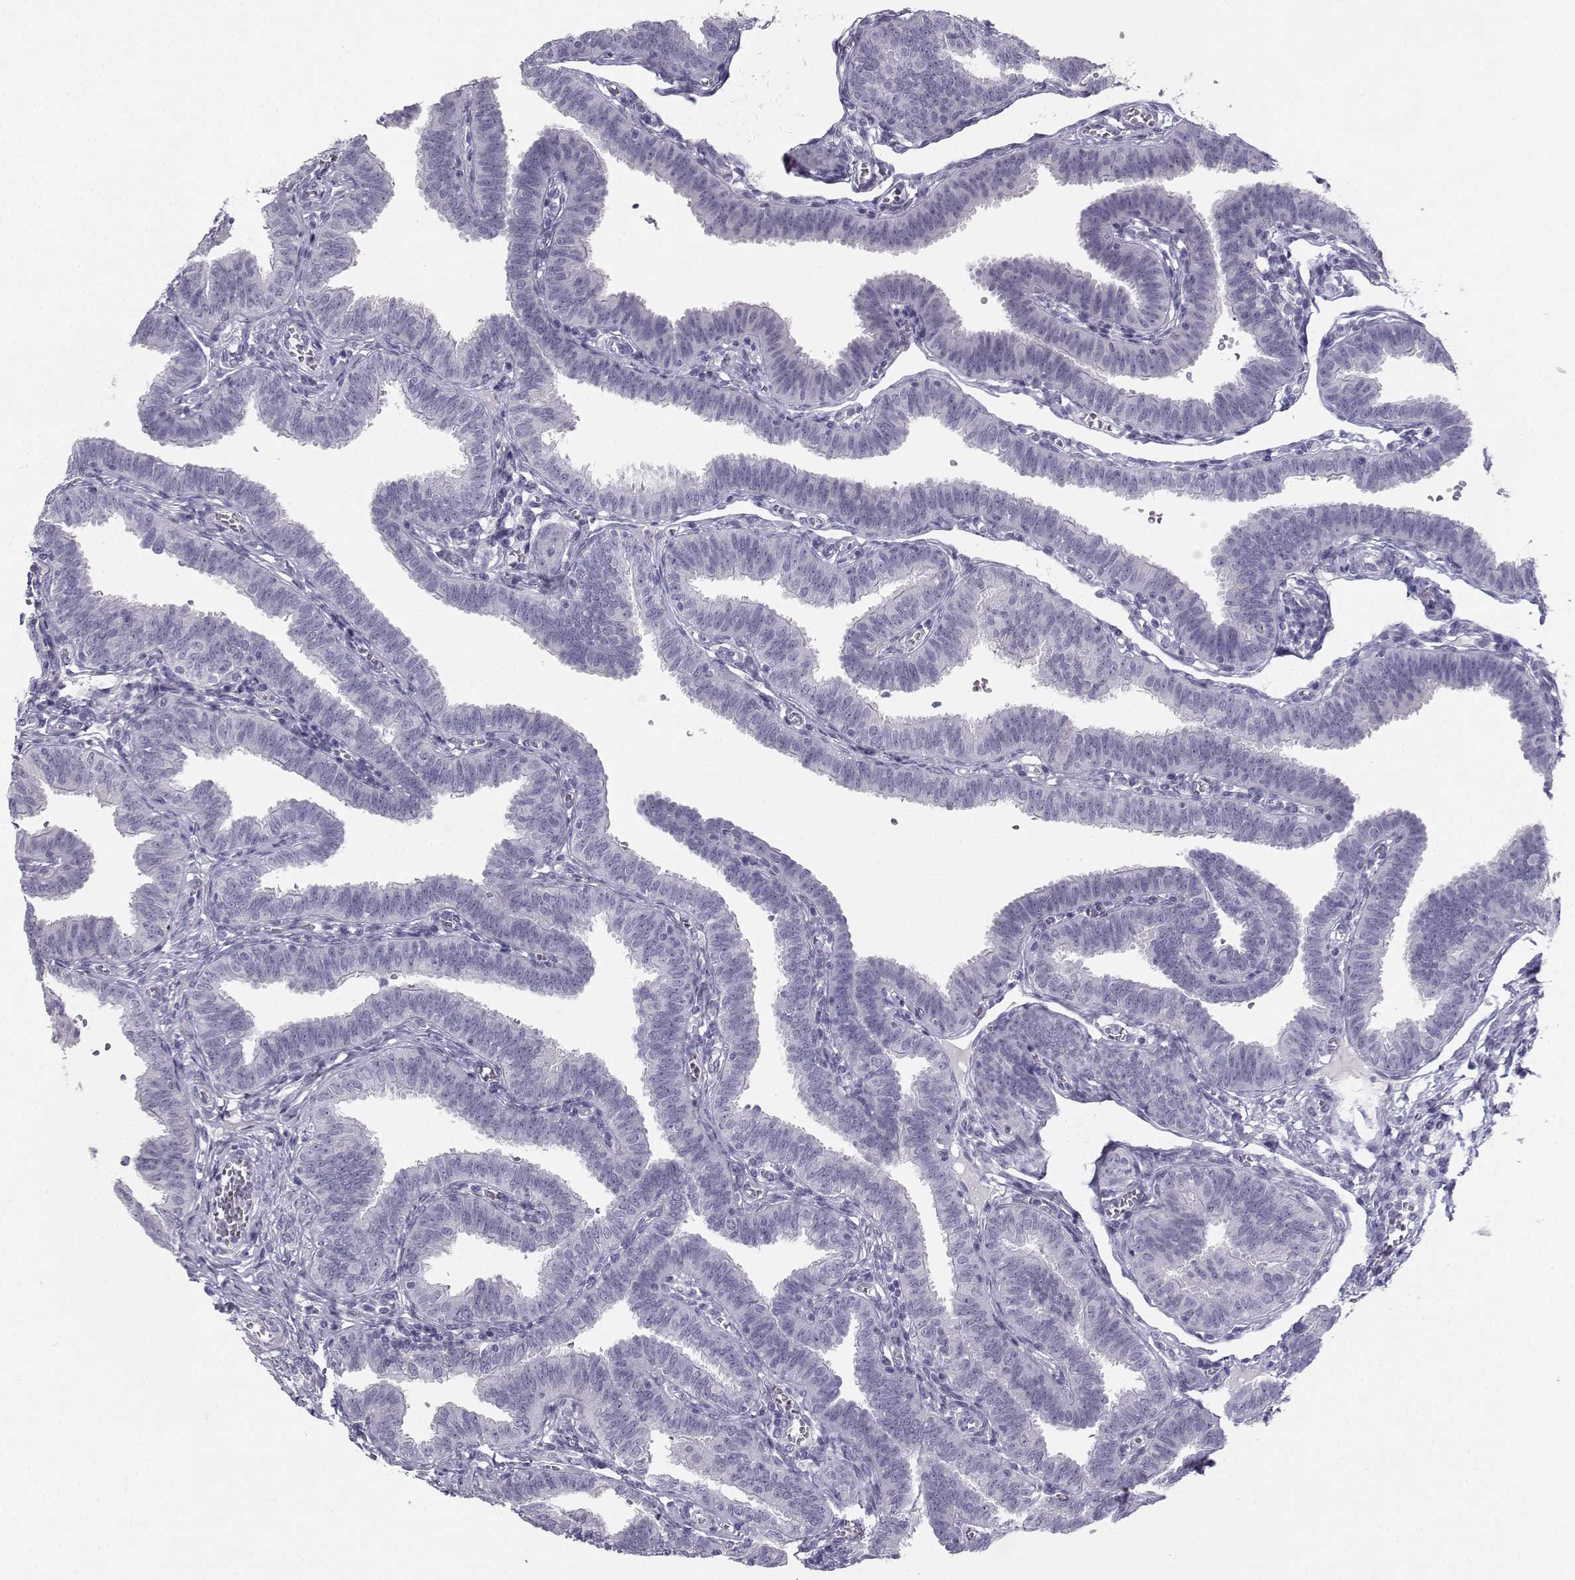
{"staining": {"intensity": "negative", "quantity": "none", "location": "none"}, "tissue": "fallopian tube", "cell_type": "Glandular cells", "image_type": "normal", "snomed": [{"axis": "morphology", "description": "Normal tissue, NOS"}, {"axis": "topography", "description": "Fallopian tube"}], "caption": "The photomicrograph displays no staining of glandular cells in benign fallopian tube.", "gene": "SYCE1", "patient": {"sex": "female", "age": 25}}